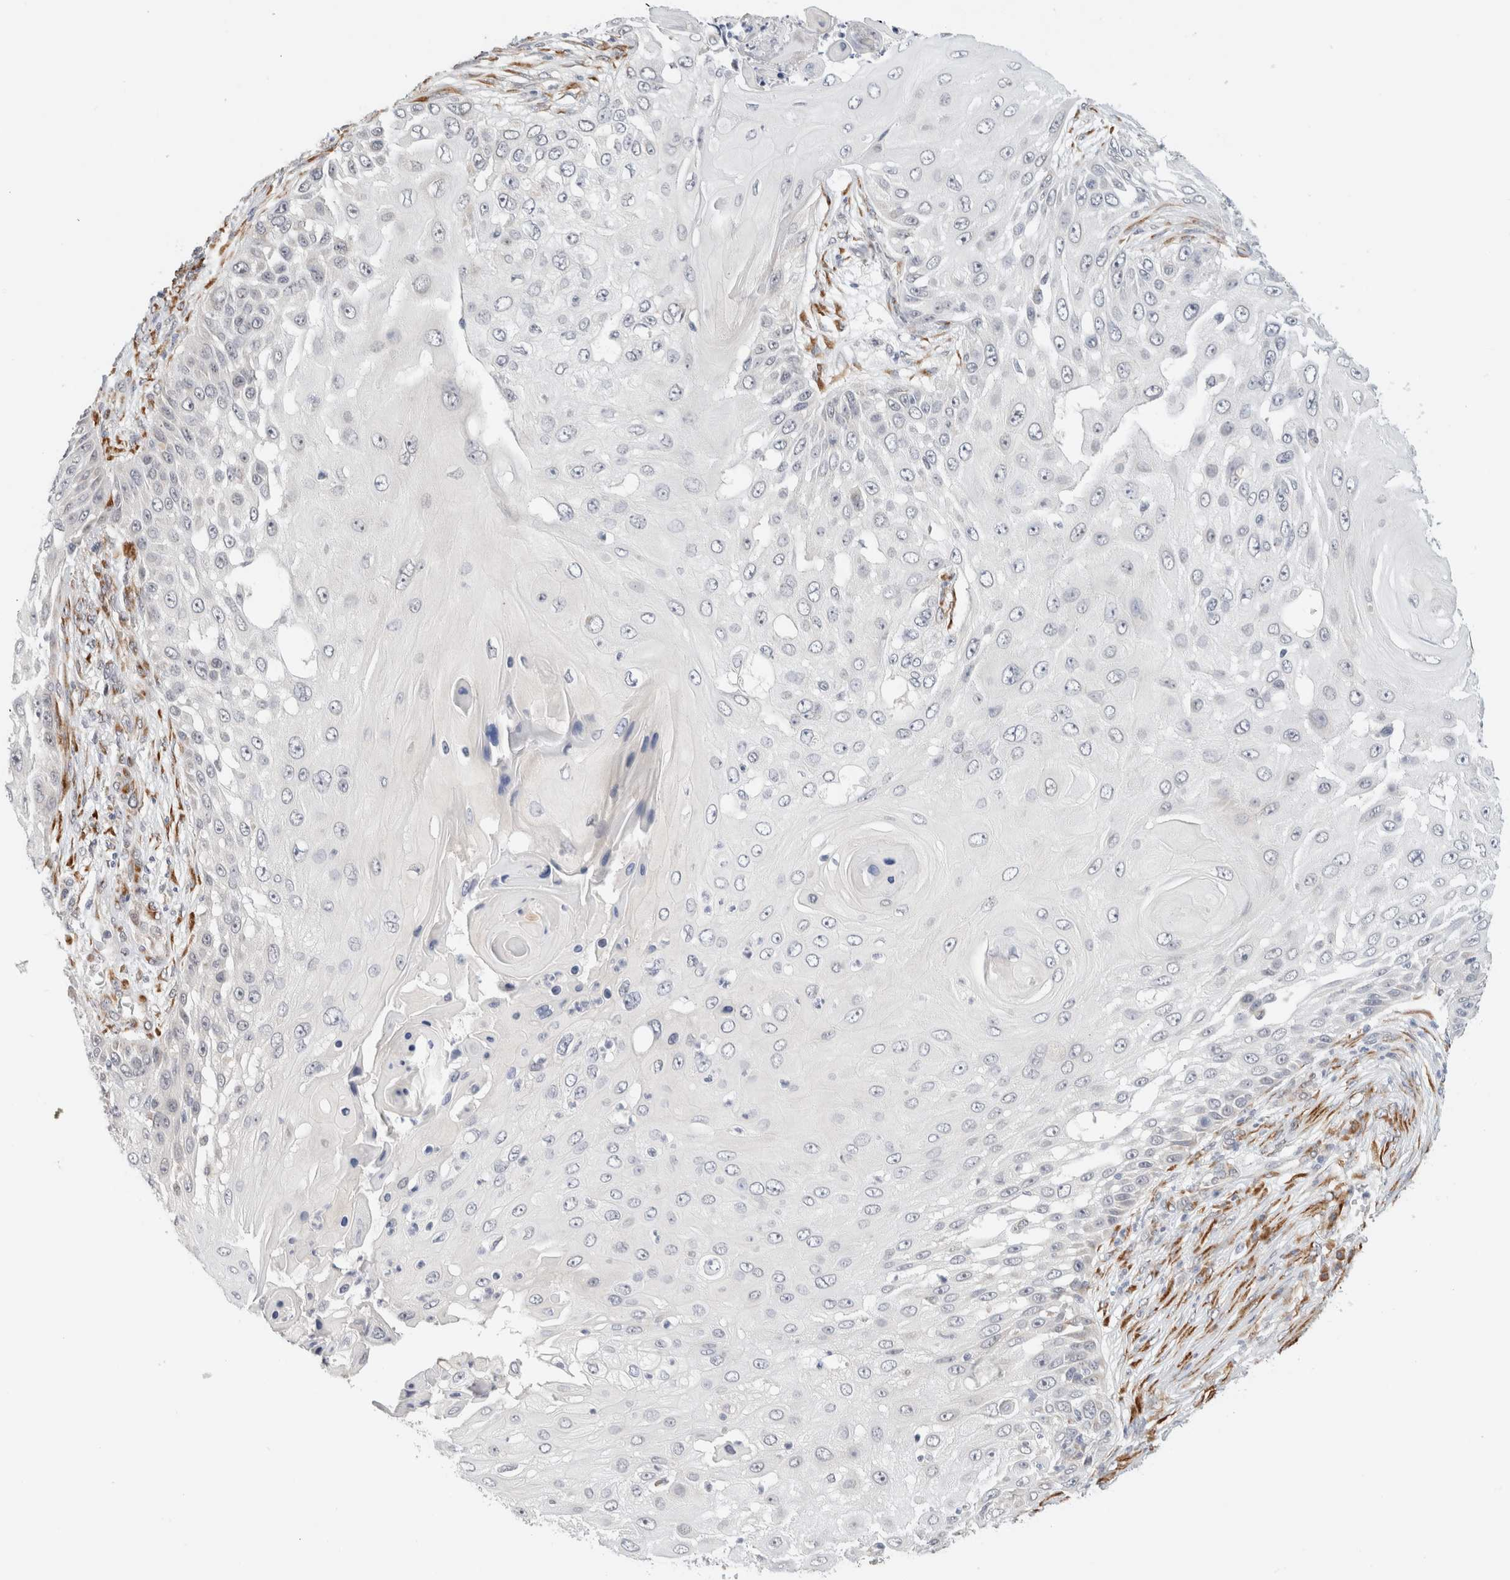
{"staining": {"intensity": "negative", "quantity": "none", "location": "none"}, "tissue": "skin cancer", "cell_type": "Tumor cells", "image_type": "cancer", "snomed": [{"axis": "morphology", "description": "Squamous cell carcinoma, NOS"}, {"axis": "topography", "description": "Skin"}], "caption": "IHC photomicrograph of human squamous cell carcinoma (skin) stained for a protein (brown), which displays no positivity in tumor cells. (DAB IHC, high magnification).", "gene": "HDLBP", "patient": {"sex": "female", "age": 44}}